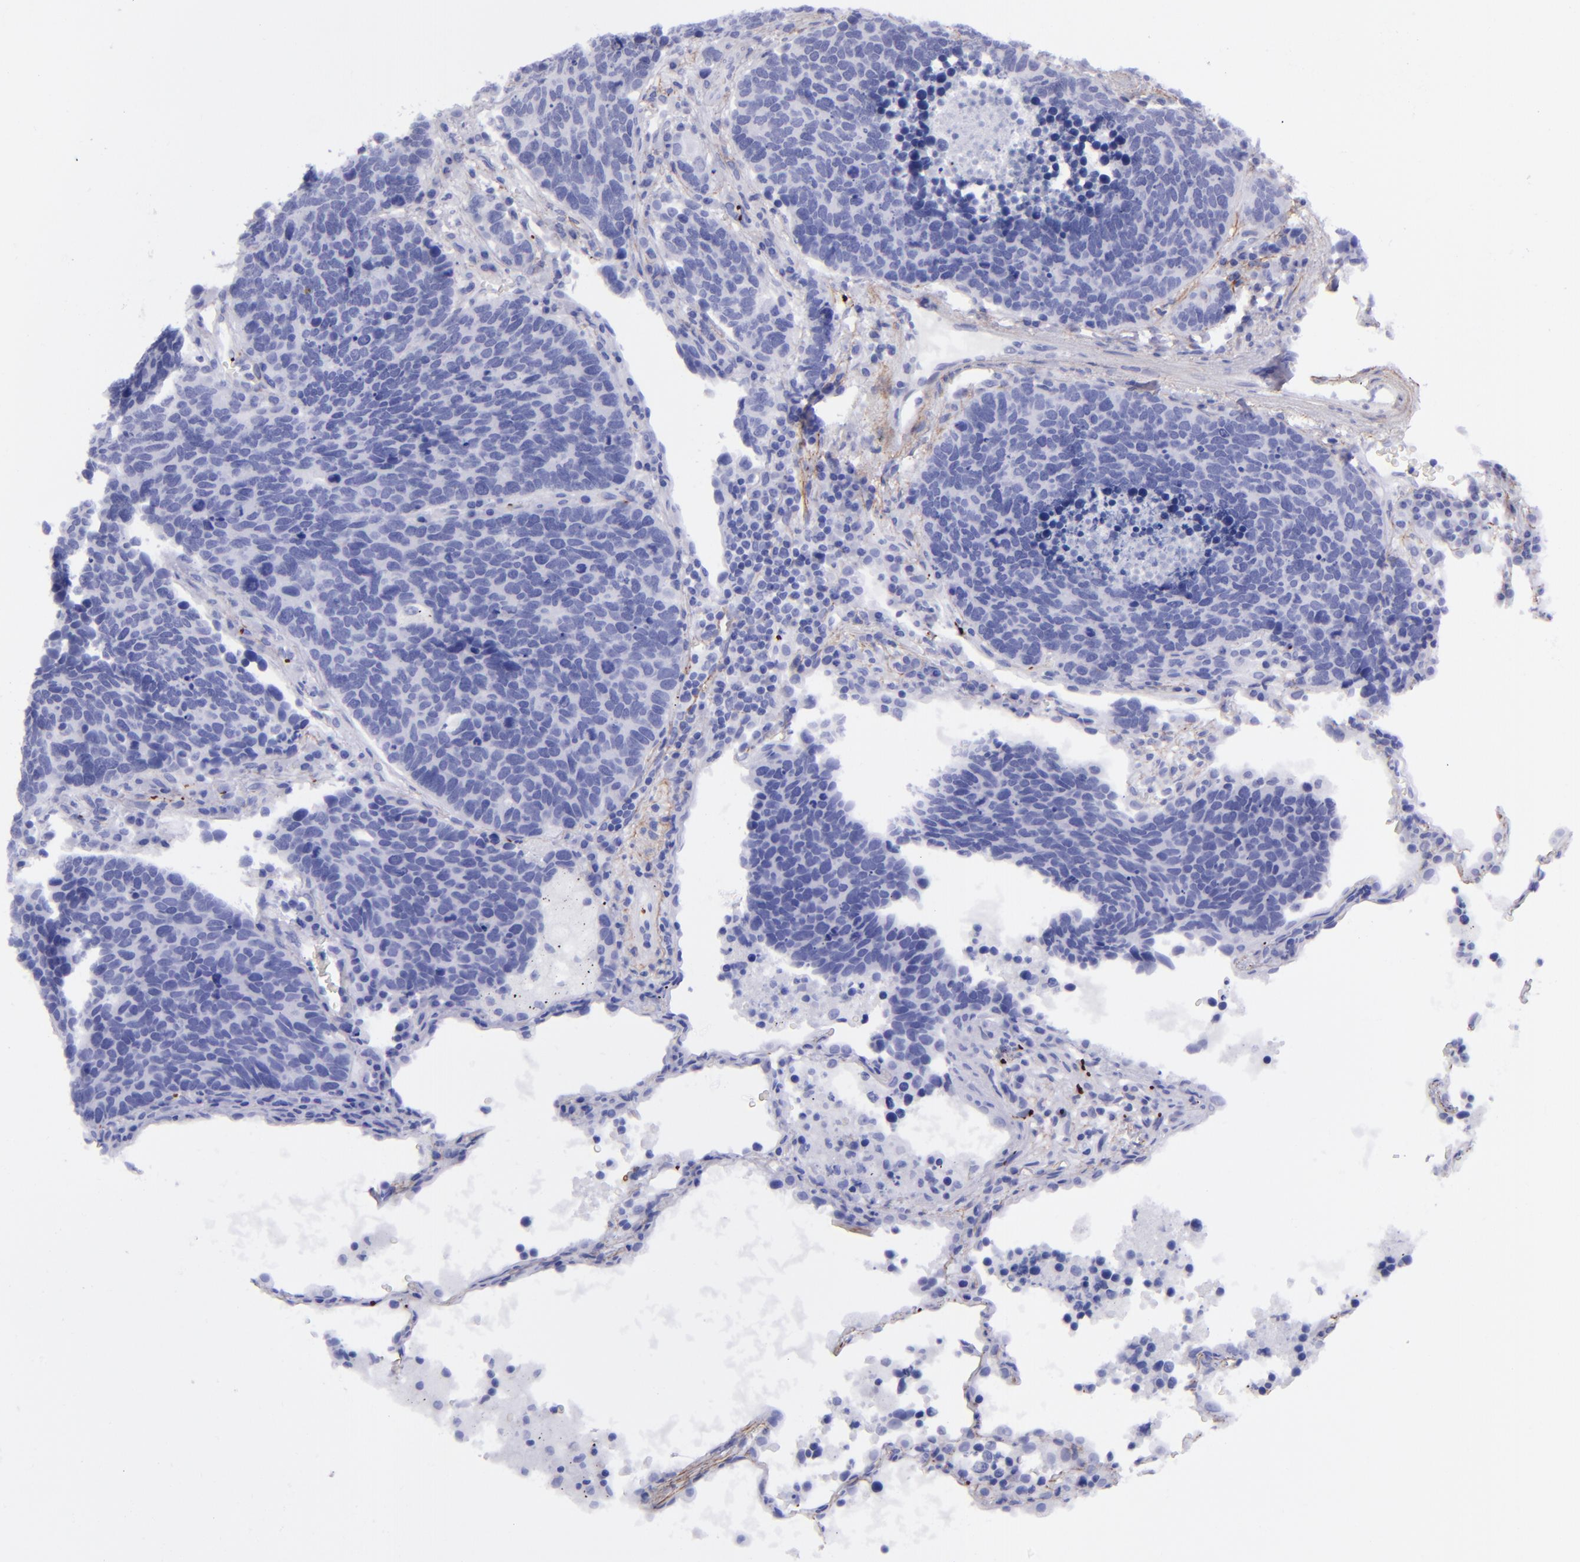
{"staining": {"intensity": "negative", "quantity": "none", "location": "none"}, "tissue": "lung cancer", "cell_type": "Tumor cells", "image_type": "cancer", "snomed": [{"axis": "morphology", "description": "Neoplasm, malignant, NOS"}, {"axis": "topography", "description": "Lung"}], "caption": "DAB immunohistochemical staining of lung neoplasm (malignant) shows no significant staining in tumor cells.", "gene": "EFCAB13", "patient": {"sex": "female", "age": 75}}